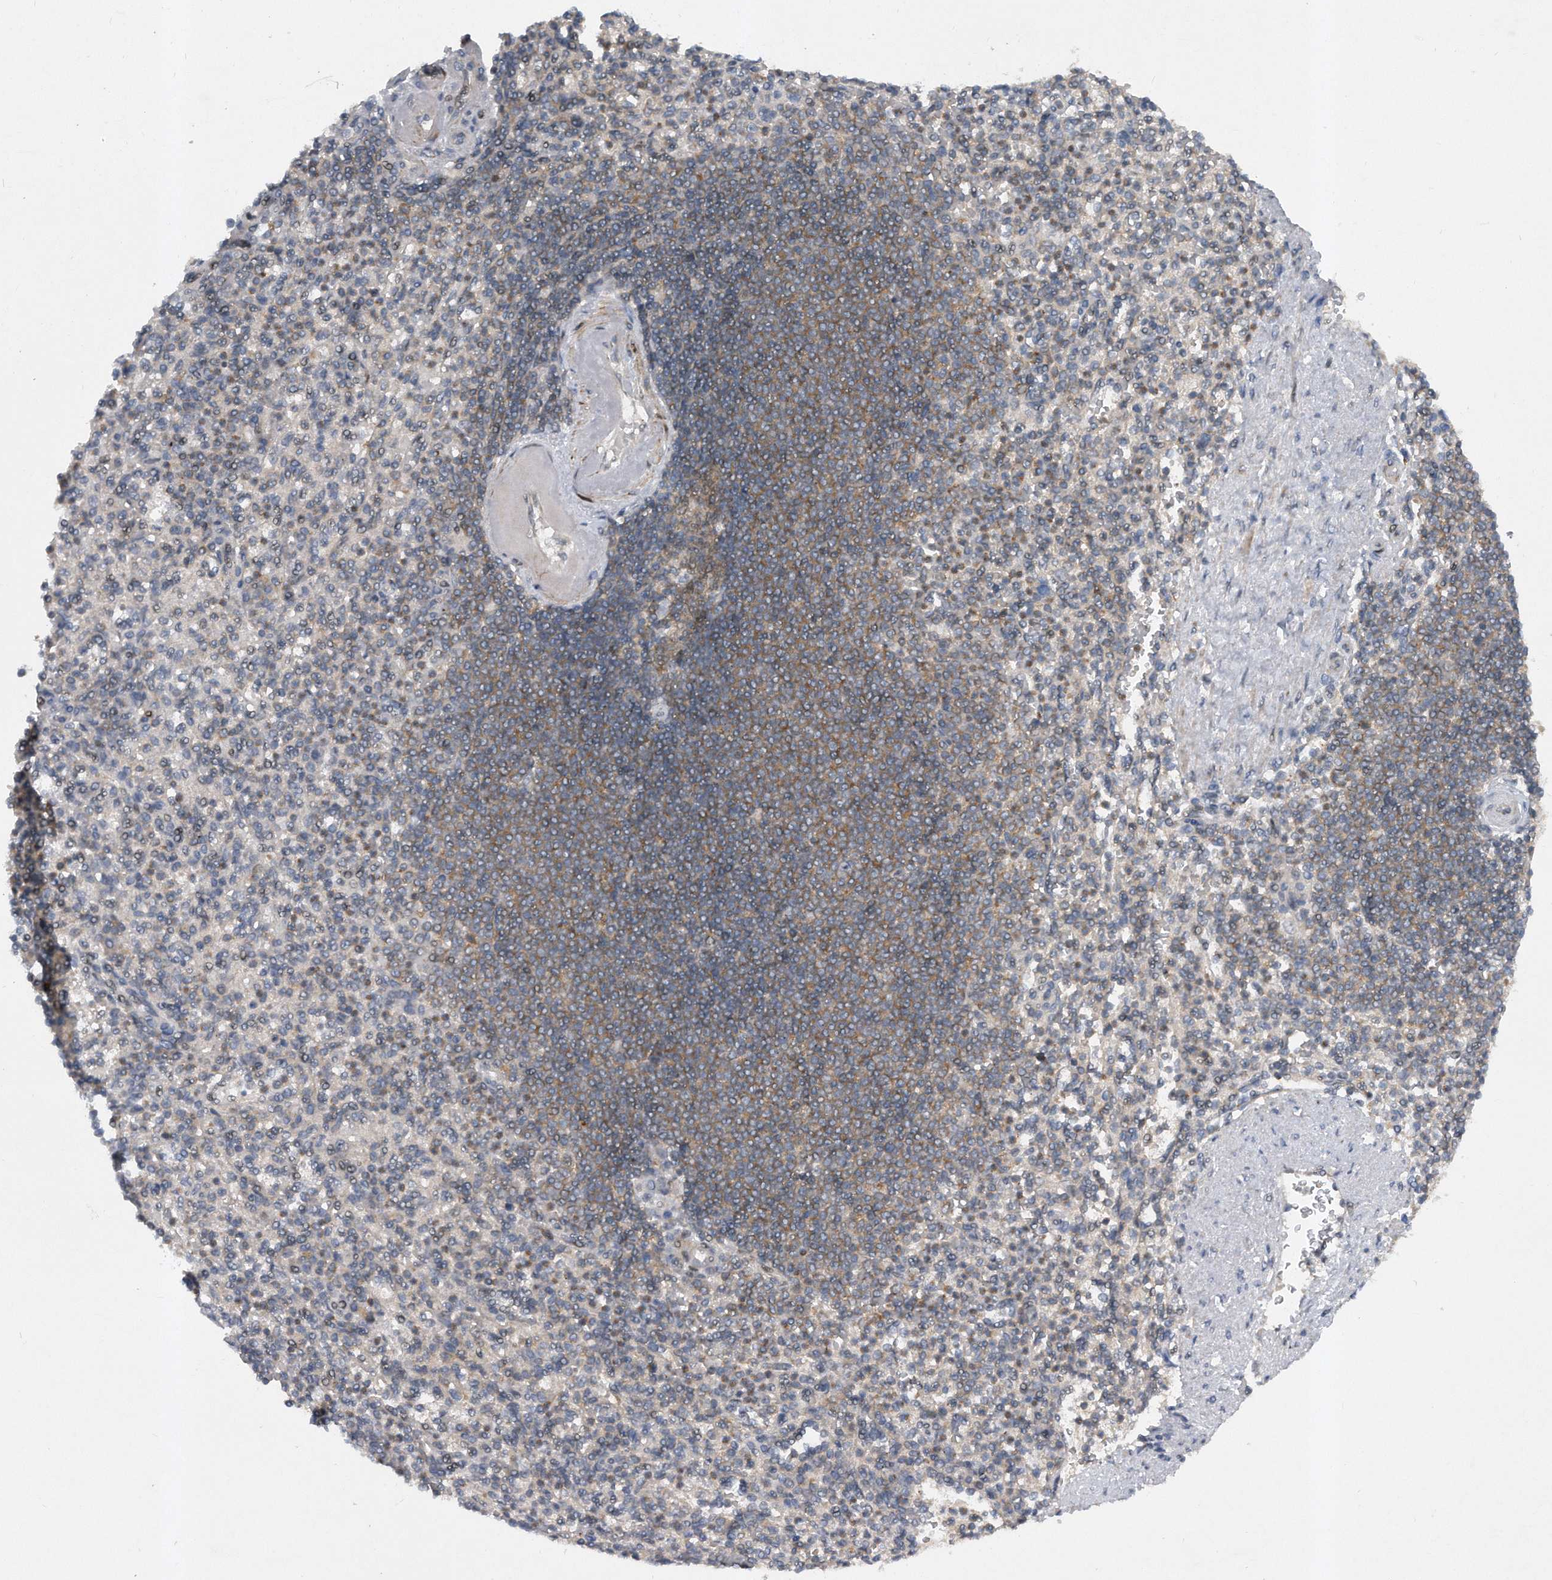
{"staining": {"intensity": "weak", "quantity": "<25%", "location": "cytoplasmic/membranous"}, "tissue": "spleen", "cell_type": "Cells in red pulp", "image_type": "normal", "snomed": [{"axis": "morphology", "description": "Normal tissue, NOS"}, {"axis": "topography", "description": "Spleen"}], "caption": "A high-resolution histopathology image shows IHC staining of normal spleen, which shows no significant expression in cells in red pulp. (Stains: DAB (3,3'-diaminobenzidine) immunohistochemistry (IHC) with hematoxylin counter stain, Microscopy: brightfield microscopy at high magnification).", "gene": "PGBD2", "patient": {"sex": "female", "age": 74}}